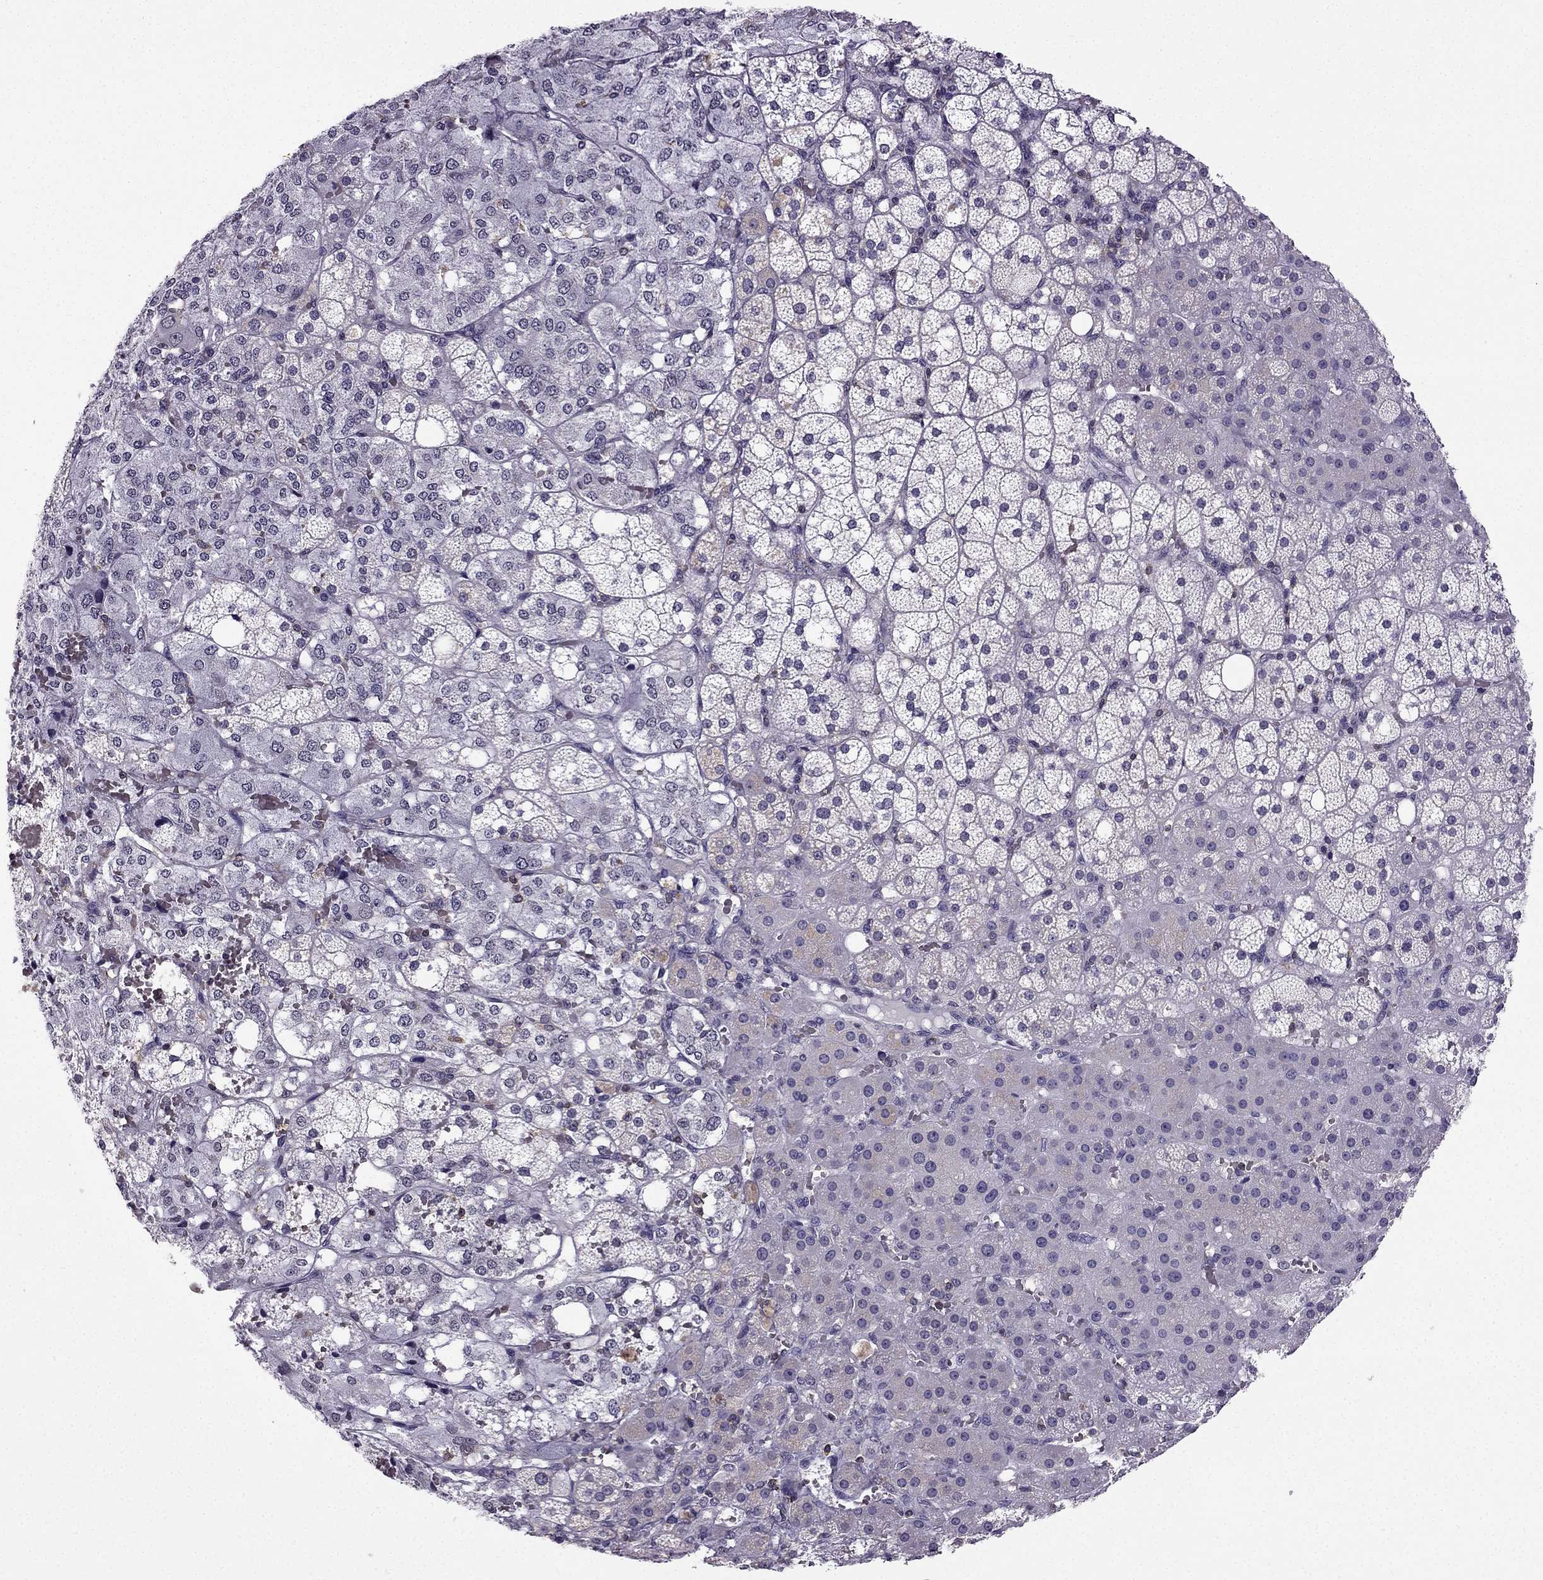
{"staining": {"intensity": "negative", "quantity": "none", "location": "none"}, "tissue": "adrenal gland", "cell_type": "Glandular cells", "image_type": "normal", "snomed": [{"axis": "morphology", "description": "Normal tissue, NOS"}, {"axis": "topography", "description": "Adrenal gland"}], "caption": "Adrenal gland stained for a protein using IHC shows no staining glandular cells.", "gene": "CCK", "patient": {"sex": "male", "age": 53}}